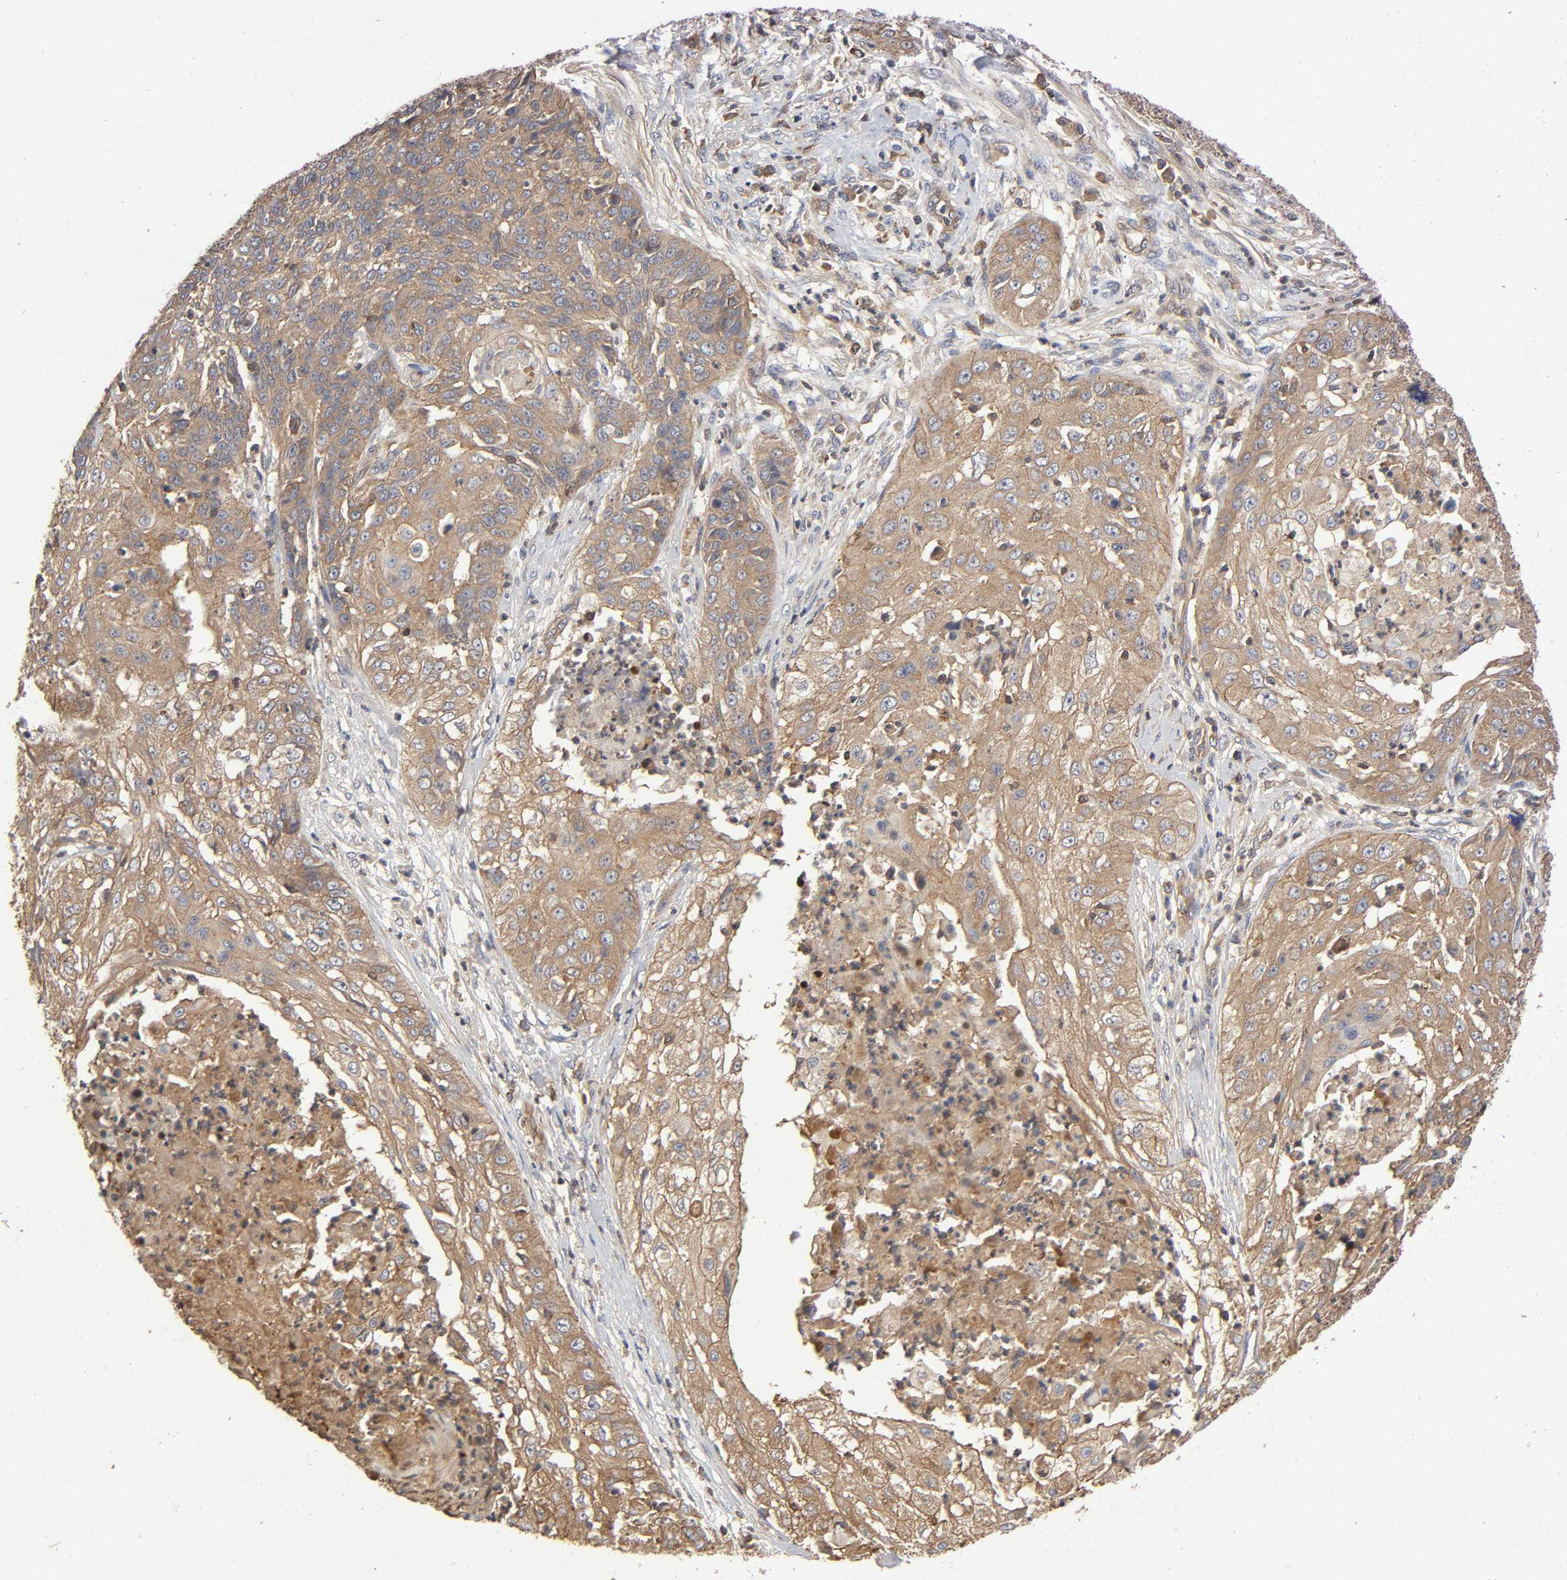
{"staining": {"intensity": "weak", "quantity": ">75%", "location": "cytoplasmic/membranous"}, "tissue": "cervical cancer", "cell_type": "Tumor cells", "image_type": "cancer", "snomed": [{"axis": "morphology", "description": "Squamous cell carcinoma, NOS"}, {"axis": "topography", "description": "Cervix"}], "caption": "Cervical squamous cell carcinoma was stained to show a protein in brown. There is low levels of weak cytoplasmic/membranous positivity in approximately >75% of tumor cells.", "gene": "LAMTOR2", "patient": {"sex": "female", "age": 64}}